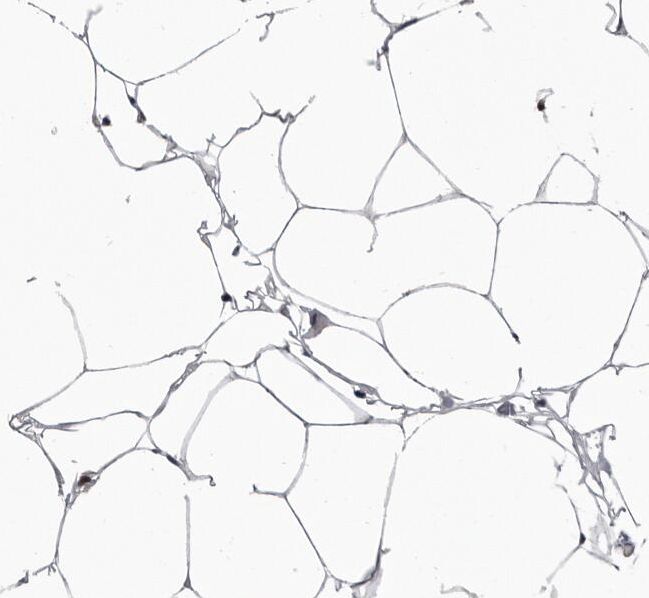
{"staining": {"intensity": "negative", "quantity": "none", "location": "none"}, "tissue": "adipose tissue", "cell_type": "Adipocytes", "image_type": "normal", "snomed": [{"axis": "morphology", "description": "Normal tissue, NOS"}, {"axis": "morphology", "description": "Fibrosis, NOS"}, {"axis": "topography", "description": "Breast"}, {"axis": "topography", "description": "Adipose tissue"}], "caption": "High magnification brightfield microscopy of benign adipose tissue stained with DAB (brown) and counterstained with hematoxylin (blue): adipocytes show no significant positivity. (DAB immunohistochemistry, high magnification).", "gene": "ZNF326", "patient": {"sex": "female", "age": 39}}